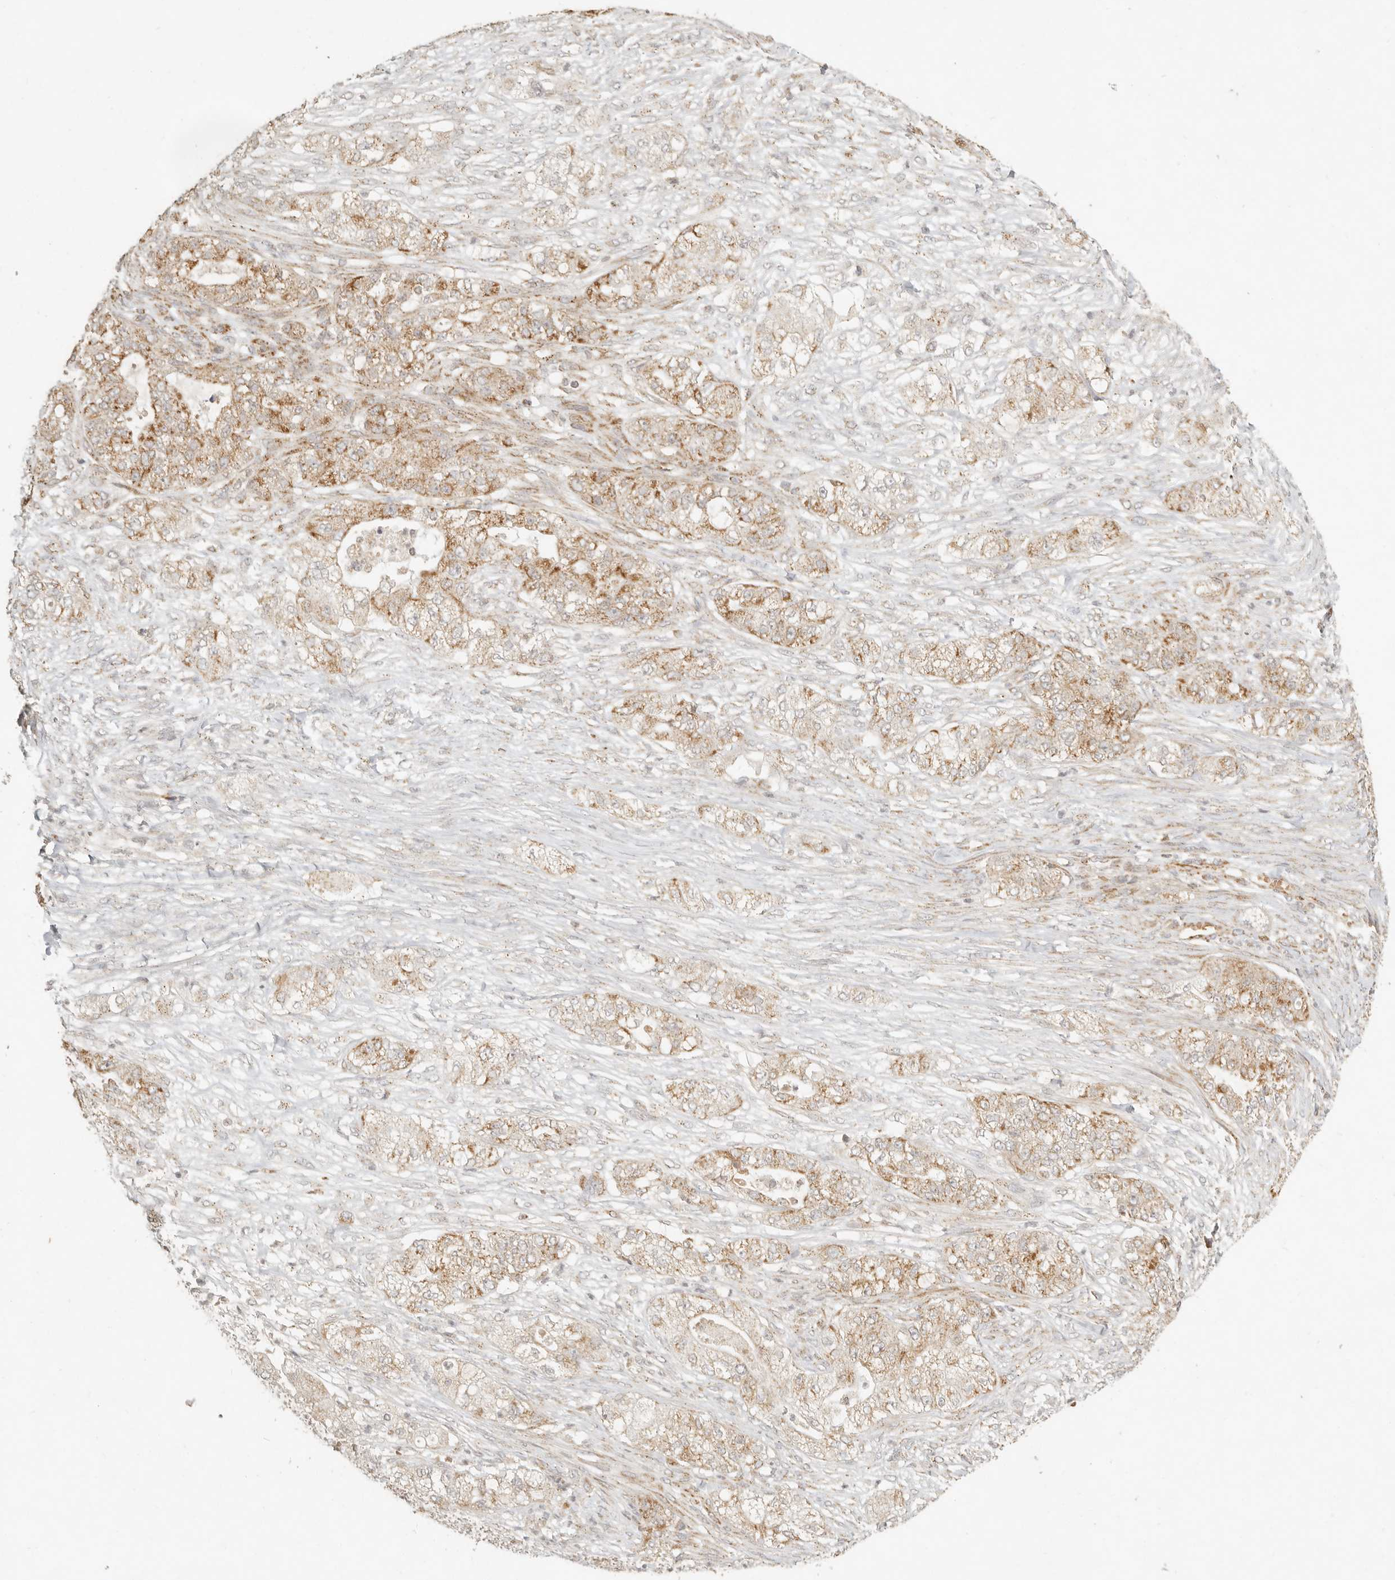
{"staining": {"intensity": "moderate", "quantity": "25%-75%", "location": "cytoplasmic/membranous"}, "tissue": "pancreatic cancer", "cell_type": "Tumor cells", "image_type": "cancer", "snomed": [{"axis": "morphology", "description": "Adenocarcinoma, NOS"}, {"axis": "topography", "description": "Pancreas"}], "caption": "Tumor cells demonstrate moderate cytoplasmic/membranous positivity in approximately 25%-75% of cells in pancreatic cancer.", "gene": "MRPL55", "patient": {"sex": "female", "age": 78}}